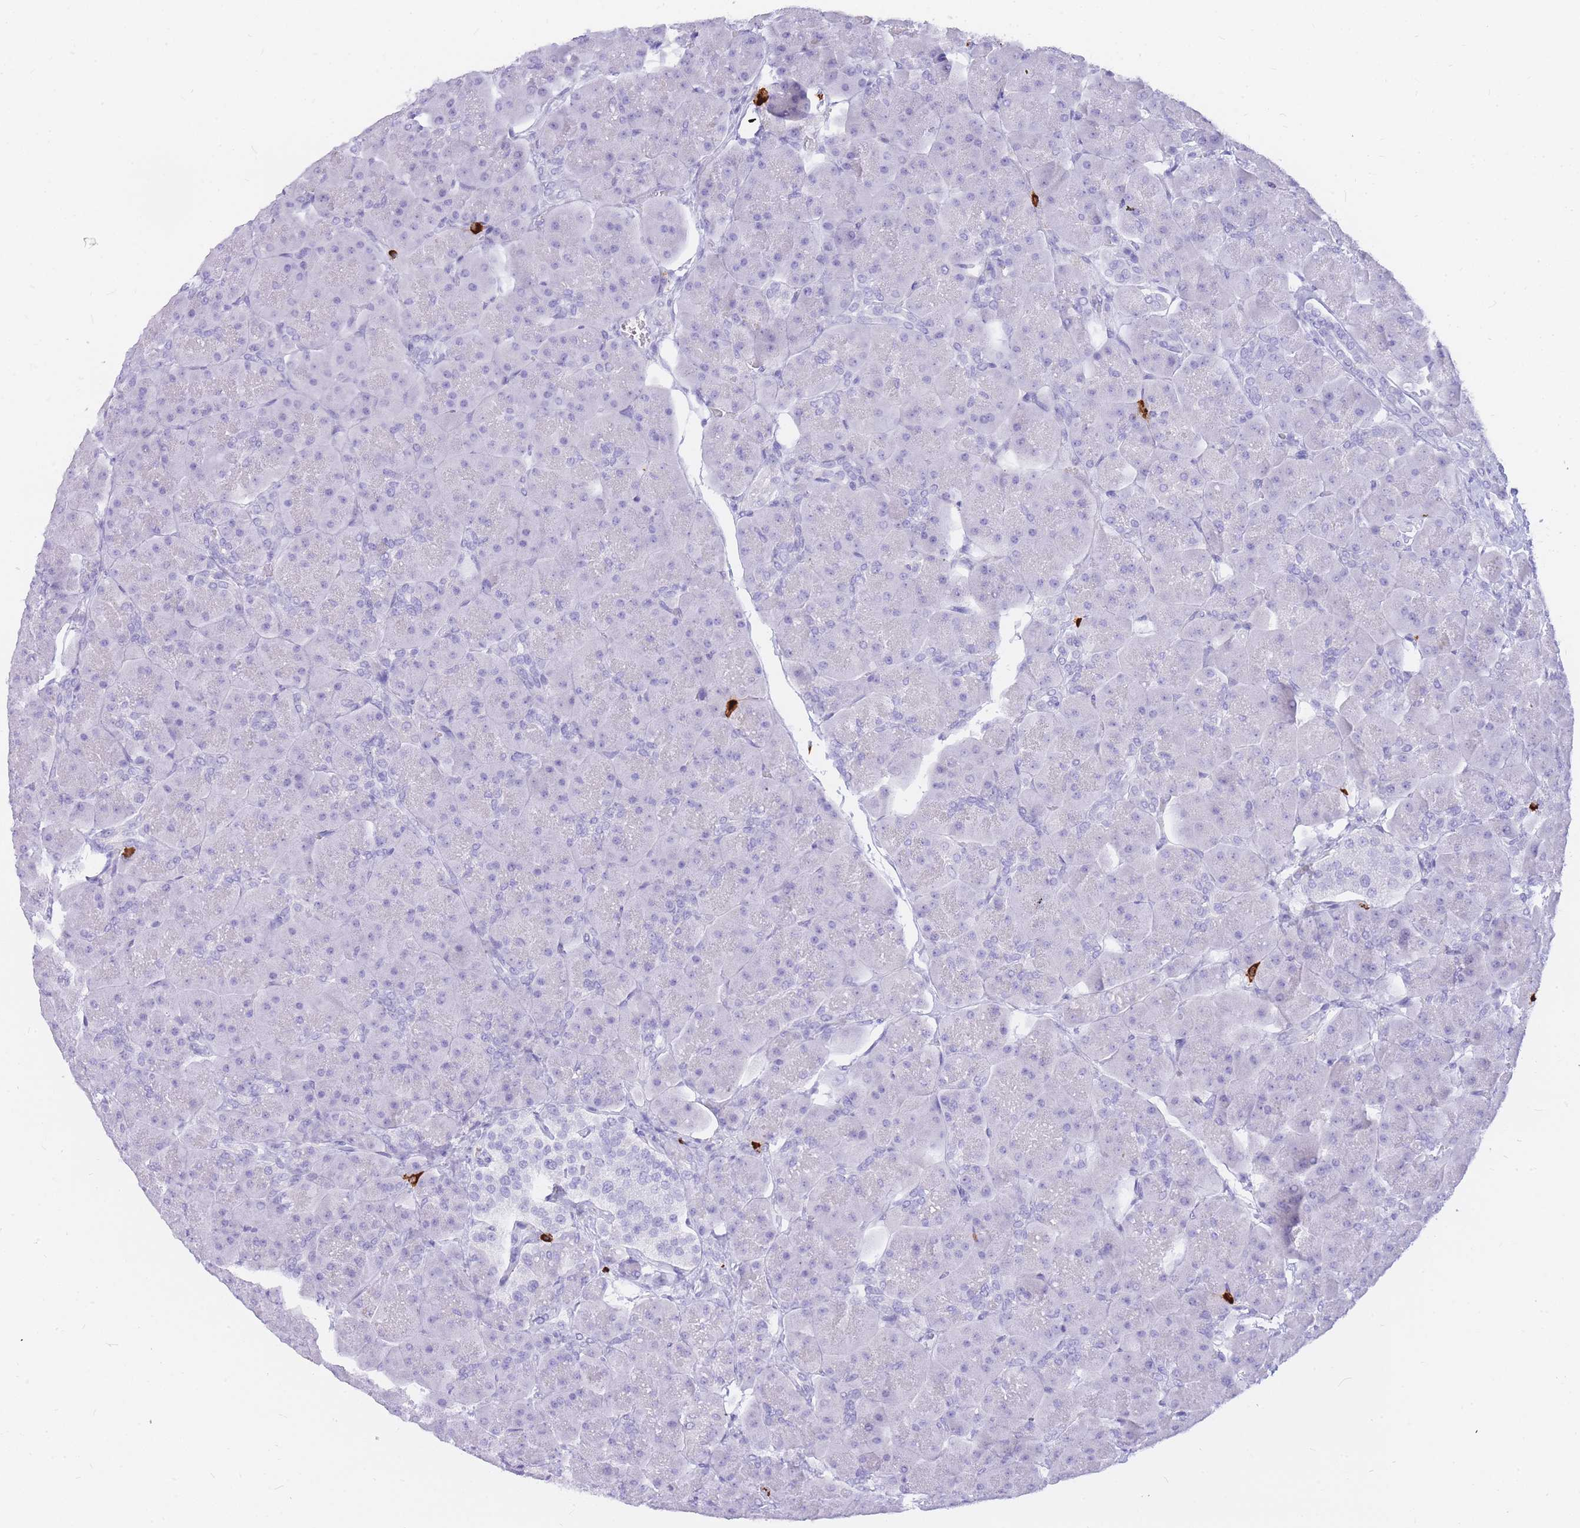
{"staining": {"intensity": "negative", "quantity": "none", "location": "none"}, "tissue": "pancreas", "cell_type": "Exocrine glandular cells", "image_type": "normal", "snomed": [{"axis": "morphology", "description": "Normal tissue, NOS"}, {"axis": "topography", "description": "Pancreas"}], "caption": "Immunohistochemistry (IHC) histopathology image of unremarkable pancreas: pancreas stained with DAB (3,3'-diaminobenzidine) demonstrates no significant protein staining in exocrine glandular cells.", "gene": "HERC1", "patient": {"sex": "male", "age": 66}}